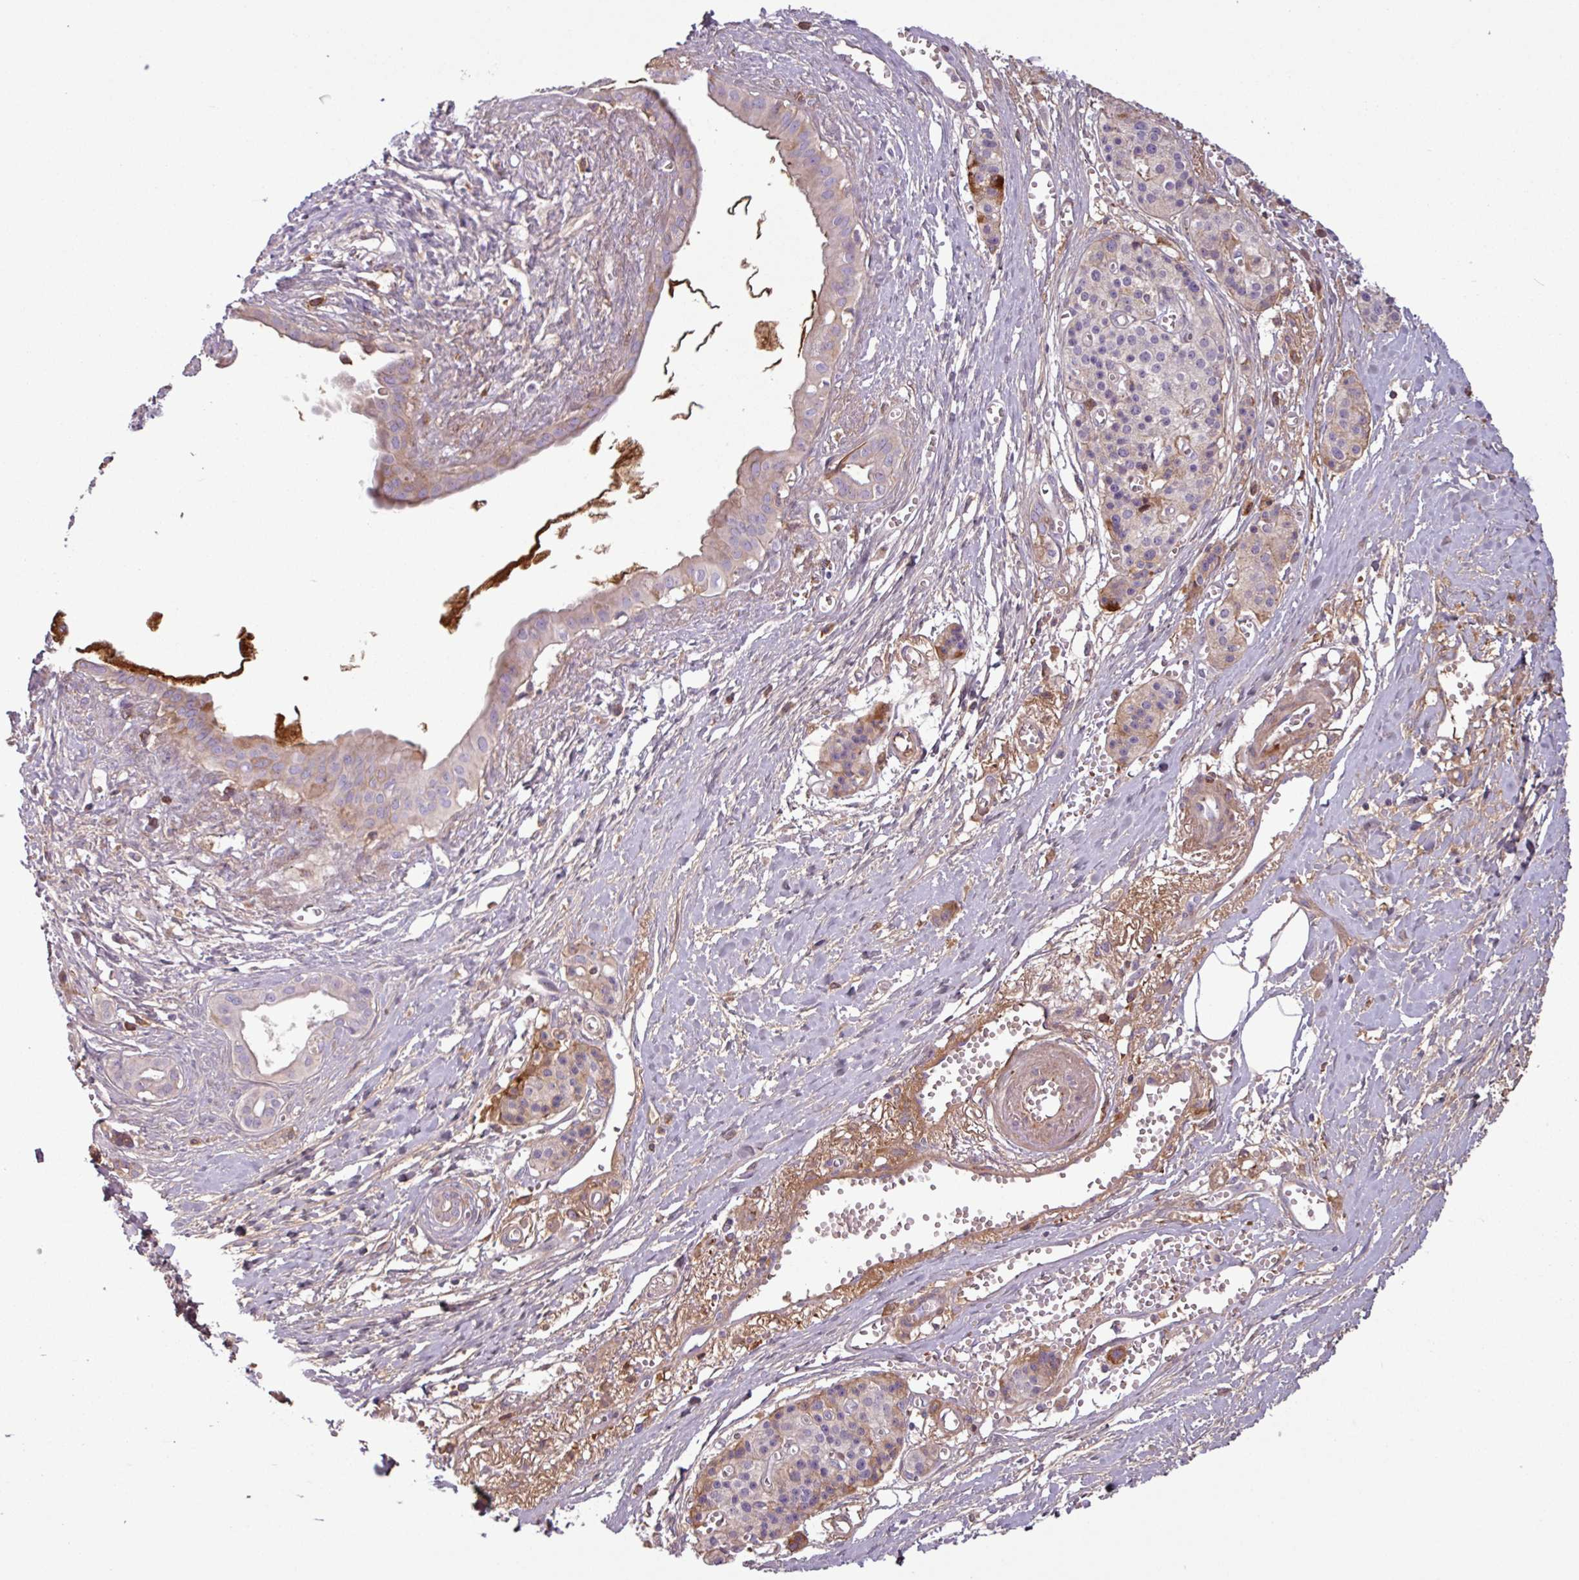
{"staining": {"intensity": "weak", "quantity": "<25%", "location": "cytoplasmic/membranous"}, "tissue": "pancreatic cancer", "cell_type": "Tumor cells", "image_type": "cancer", "snomed": [{"axis": "morphology", "description": "Adenocarcinoma, NOS"}, {"axis": "topography", "description": "Pancreas"}], "caption": "IHC photomicrograph of neoplastic tissue: human pancreatic adenocarcinoma stained with DAB shows no significant protein positivity in tumor cells.", "gene": "C4B", "patient": {"sex": "male", "age": 71}}